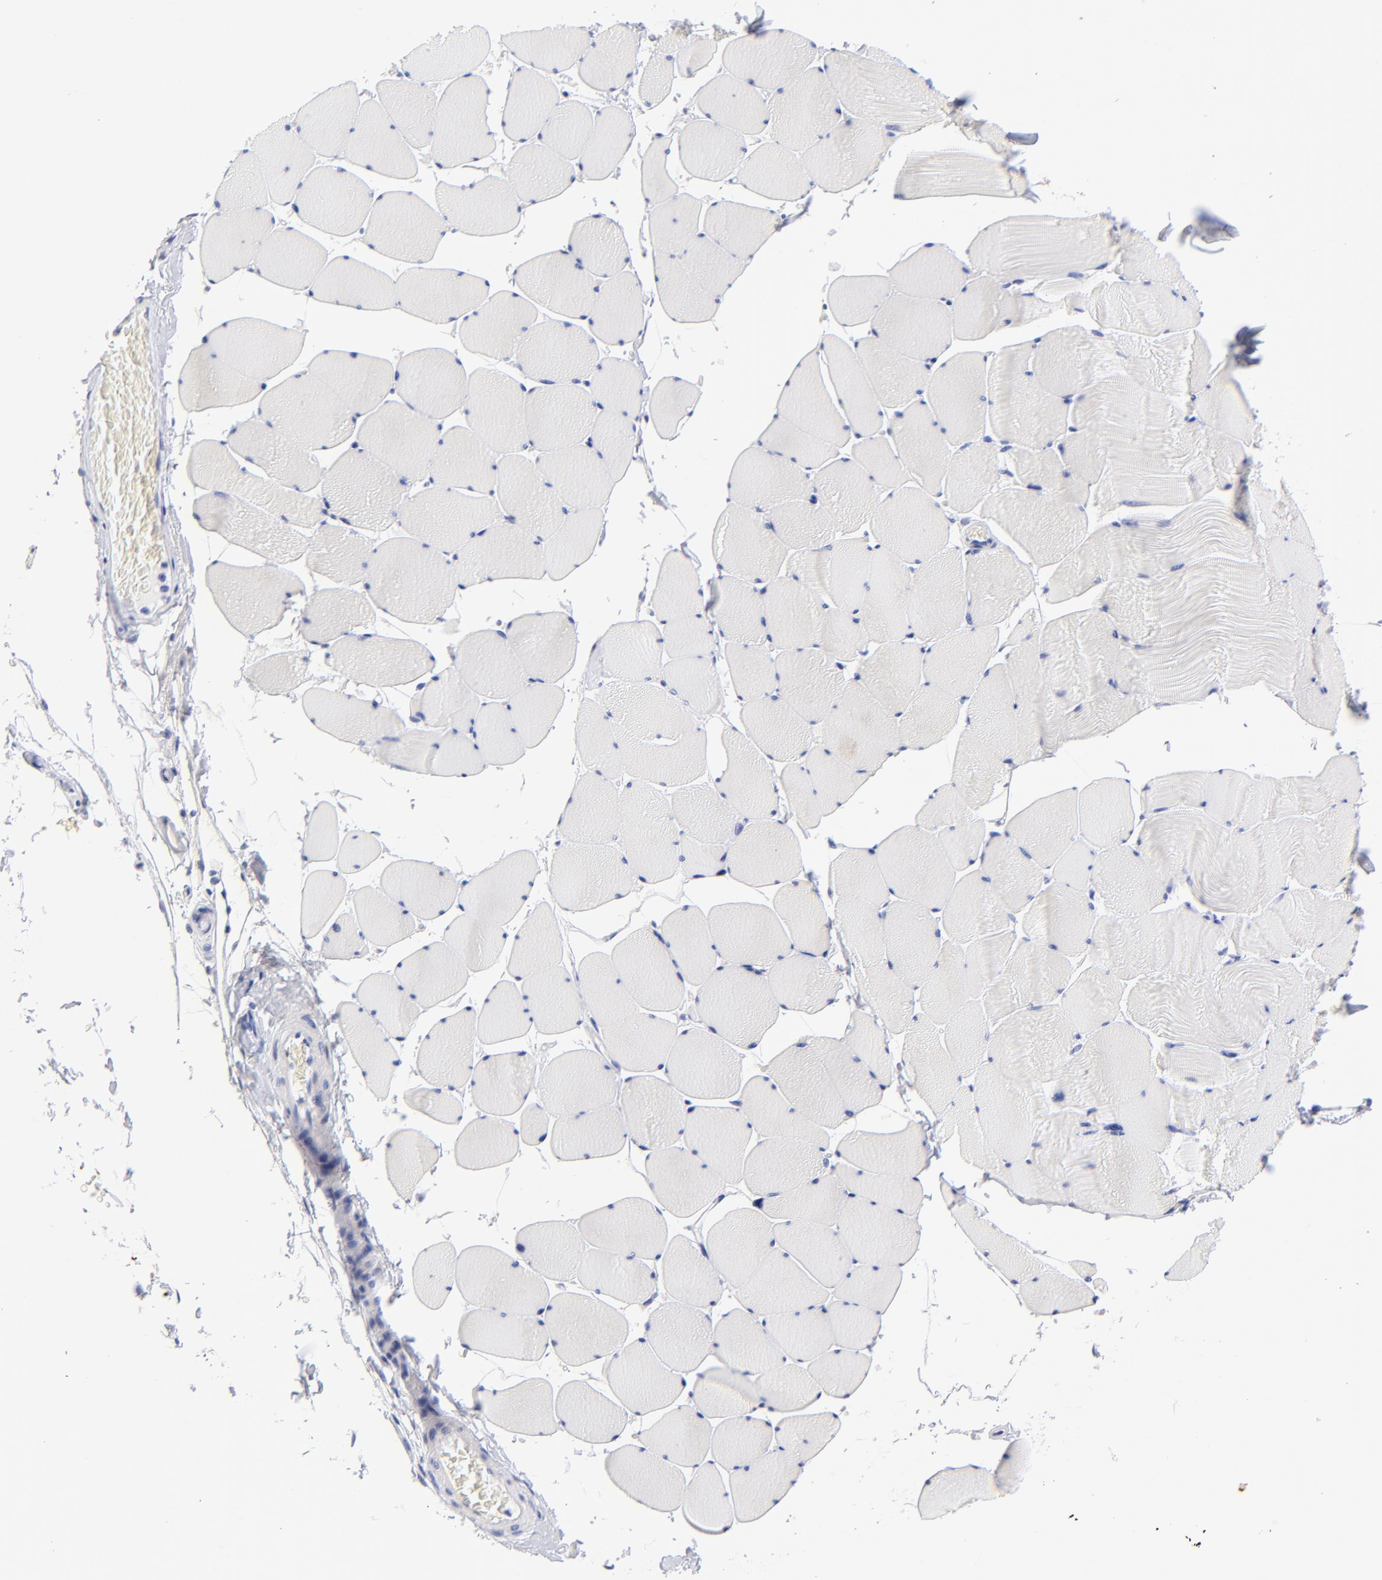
{"staining": {"intensity": "negative", "quantity": "none", "location": "none"}, "tissue": "skeletal muscle", "cell_type": "Myocytes", "image_type": "normal", "snomed": [{"axis": "morphology", "description": "Normal tissue, NOS"}, {"axis": "topography", "description": "Skeletal muscle"}], "caption": "This is an immunohistochemistry histopathology image of normal human skeletal muscle. There is no staining in myocytes.", "gene": "HORMAD2", "patient": {"sex": "male", "age": 62}}